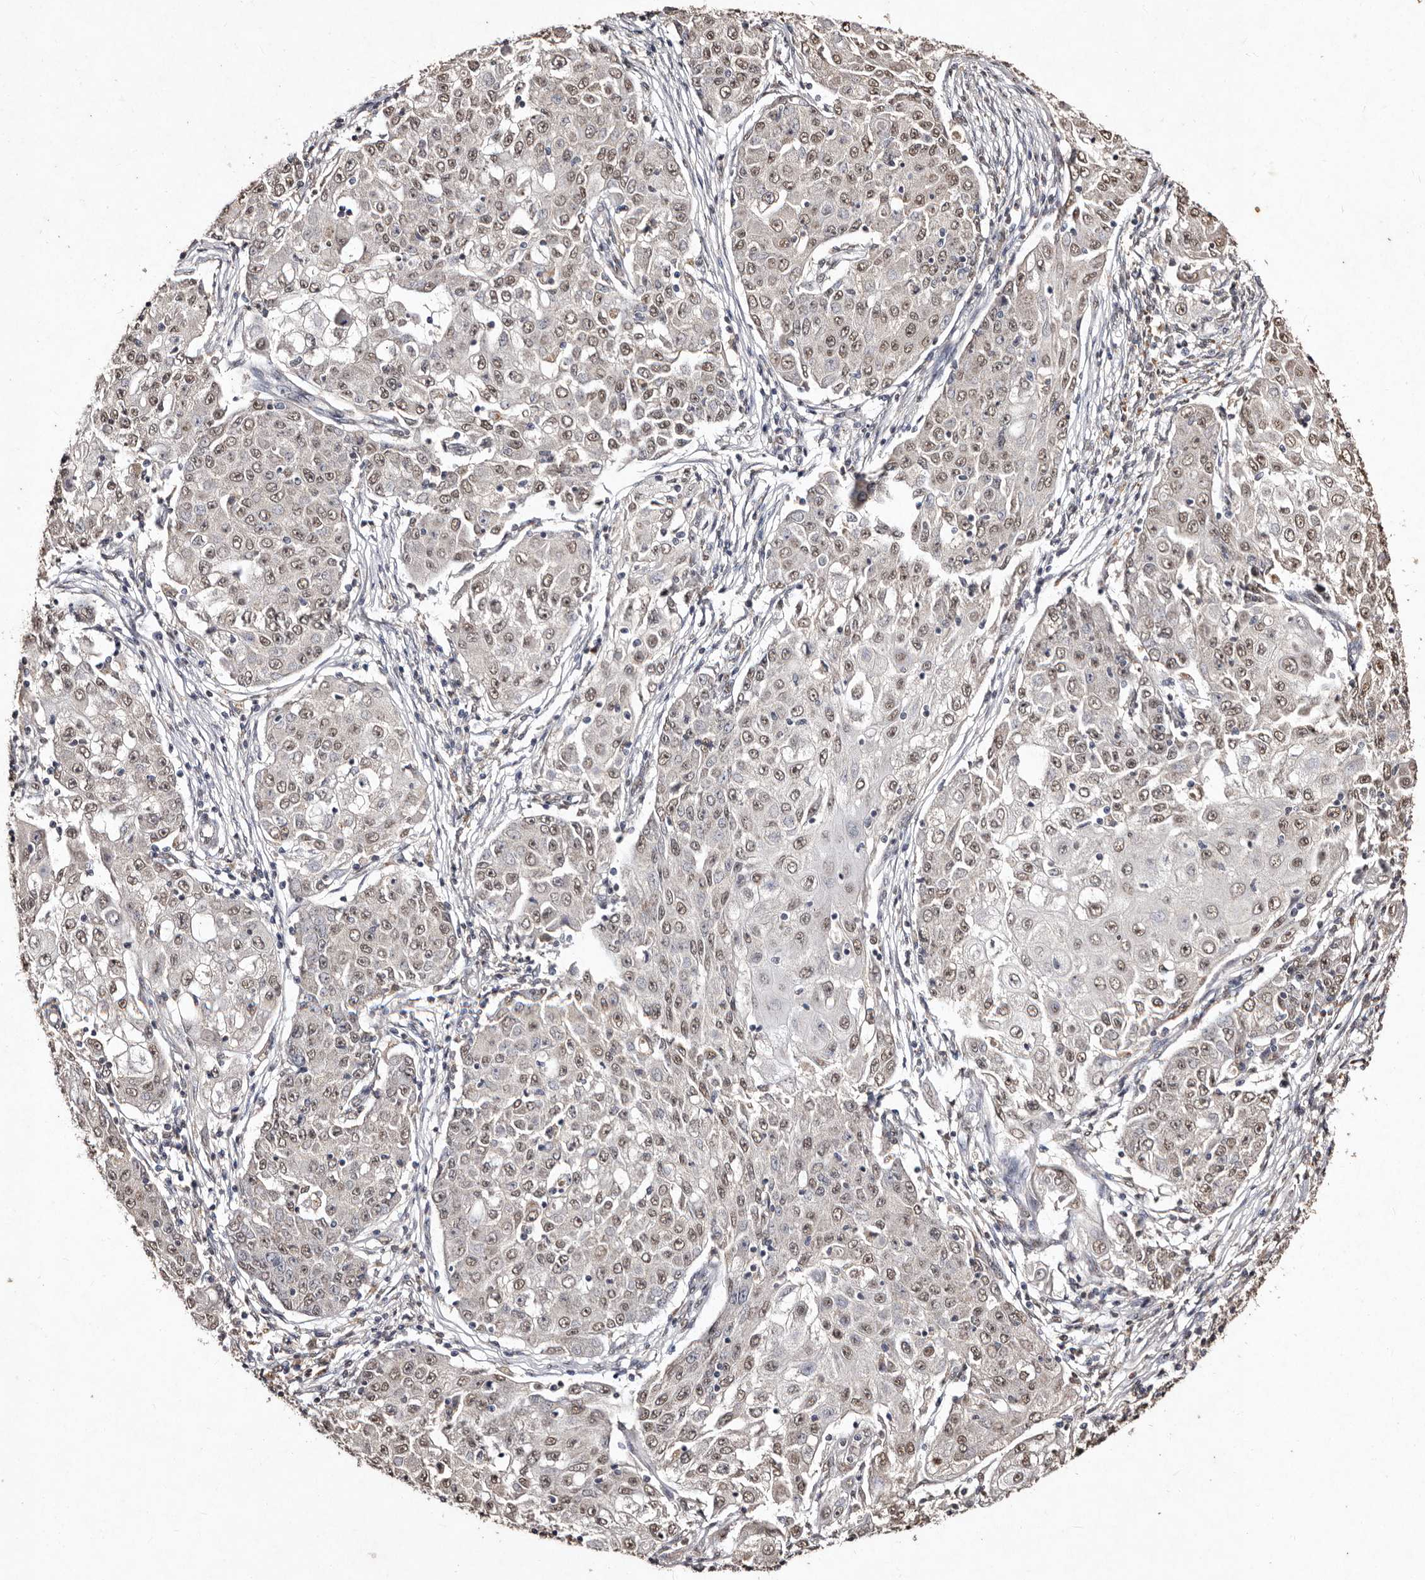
{"staining": {"intensity": "moderate", "quantity": ">75%", "location": "nuclear"}, "tissue": "ovarian cancer", "cell_type": "Tumor cells", "image_type": "cancer", "snomed": [{"axis": "morphology", "description": "Carcinoma, endometroid"}, {"axis": "topography", "description": "Ovary"}], "caption": "High-power microscopy captured an immunohistochemistry (IHC) image of endometroid carcinoma (ovarian), revealing moderate nuclear expression in about >75% of tumor cells.", "gene": "ERBB4", "patient": {"sex": "female", "age": 42}}